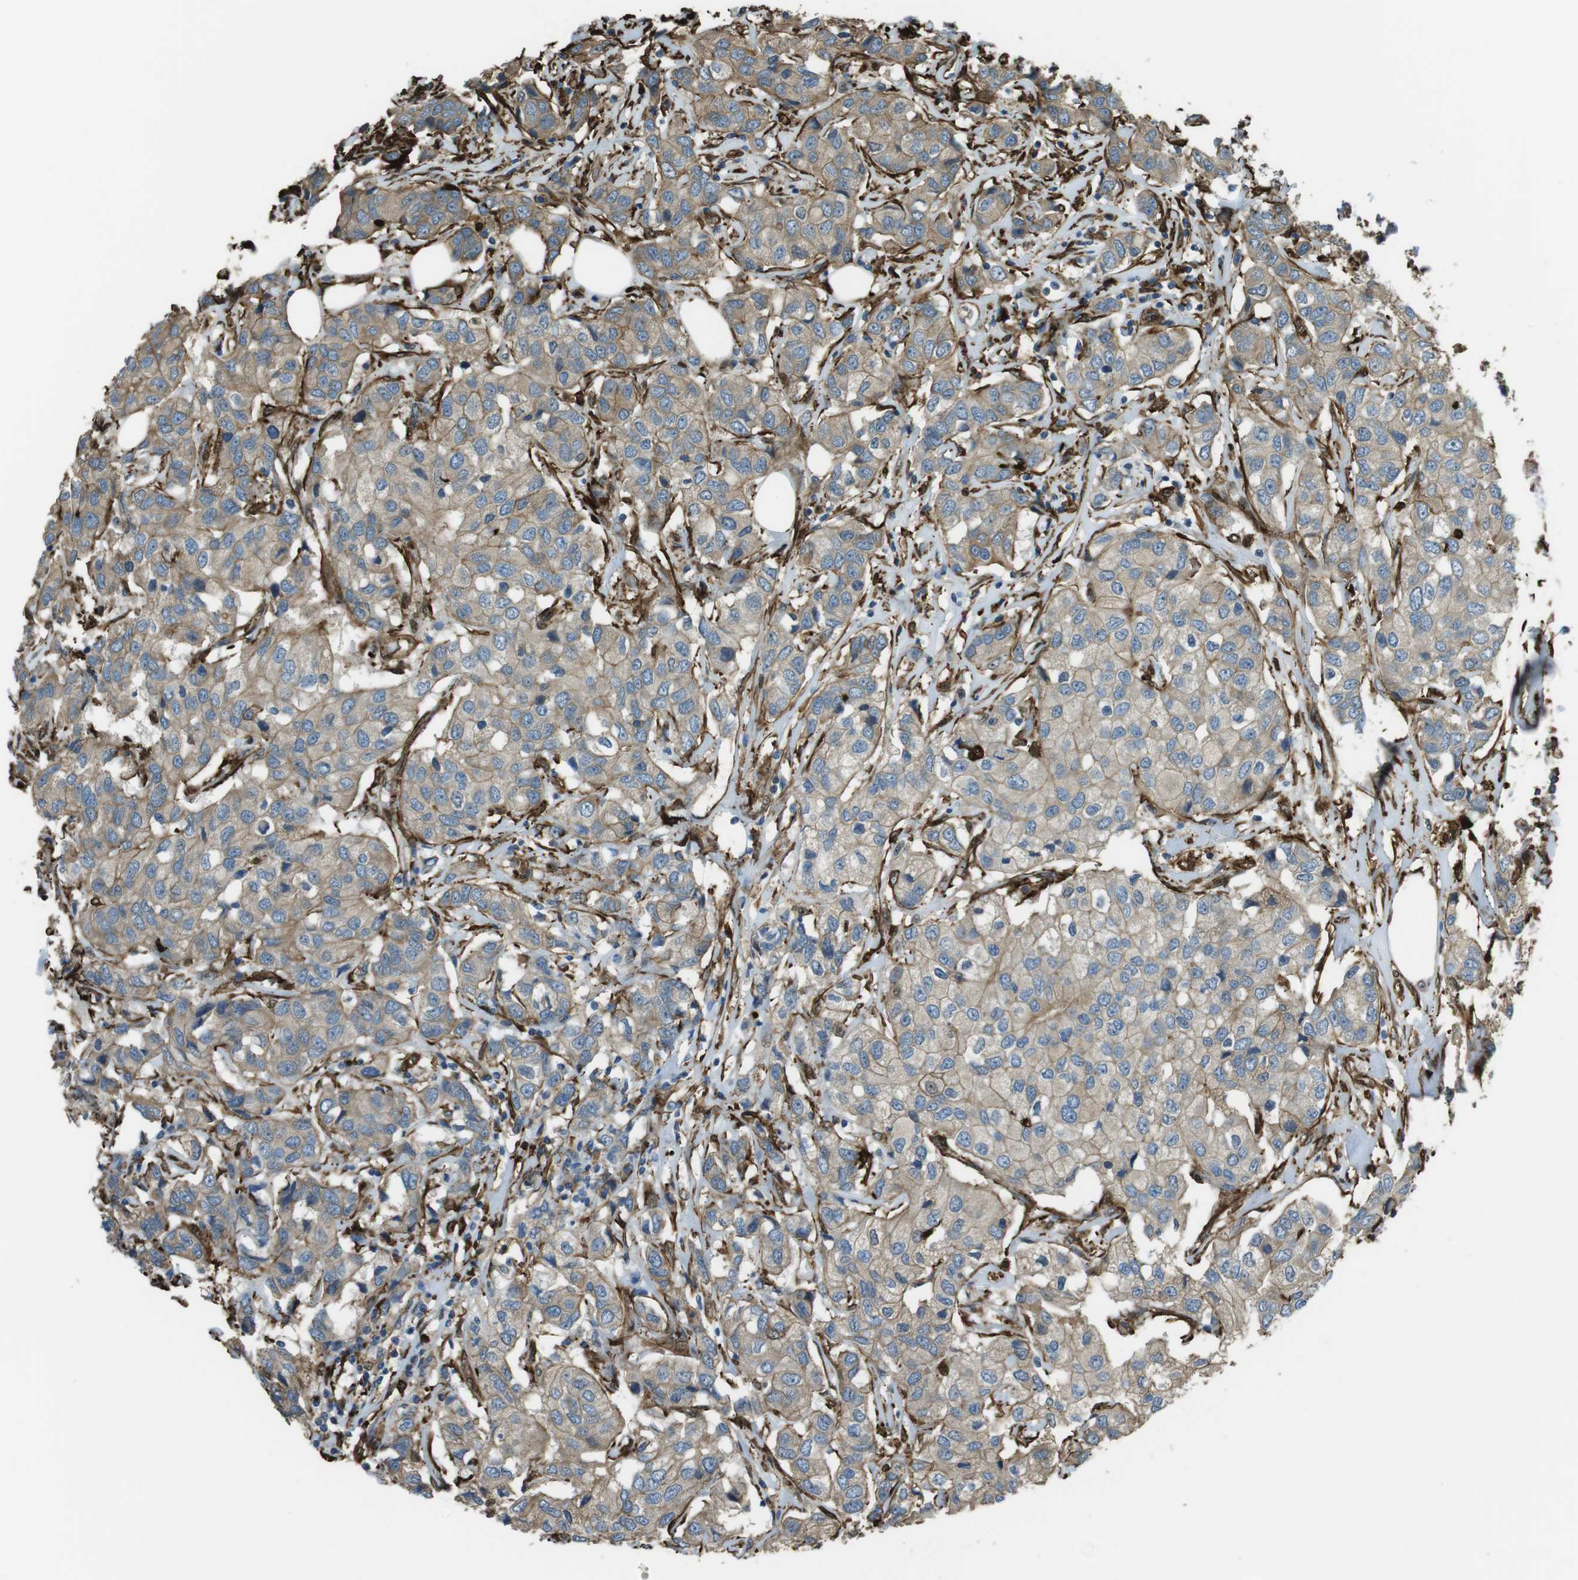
{"staining": {"intensity": "weak", "quantity": ">75%", "location": "cytoplasmic/membranous"}, "tissue": "breast cancer", "cell_type": "Tumor cells", "image_type": "cancer", "snomed": [{"axis": "morphology", "description": "Duct carcinoma"}, {"axis": "topography", "description": "Breast"}], "caption": "A photomicrograph of breast cancer (intraductal carcinoma) stained for a protein demonstrates weak cytoplasmic/membranous brown staining in tumor cells. The protein is stained brown, and the nuclei are stained in blue (DAB (3,3'-diaminobenzidine) IHC with brightfield microscopy, high magnification).", "gene": "SFT2D1", "patient": {"sex": "female", "age": 80}}